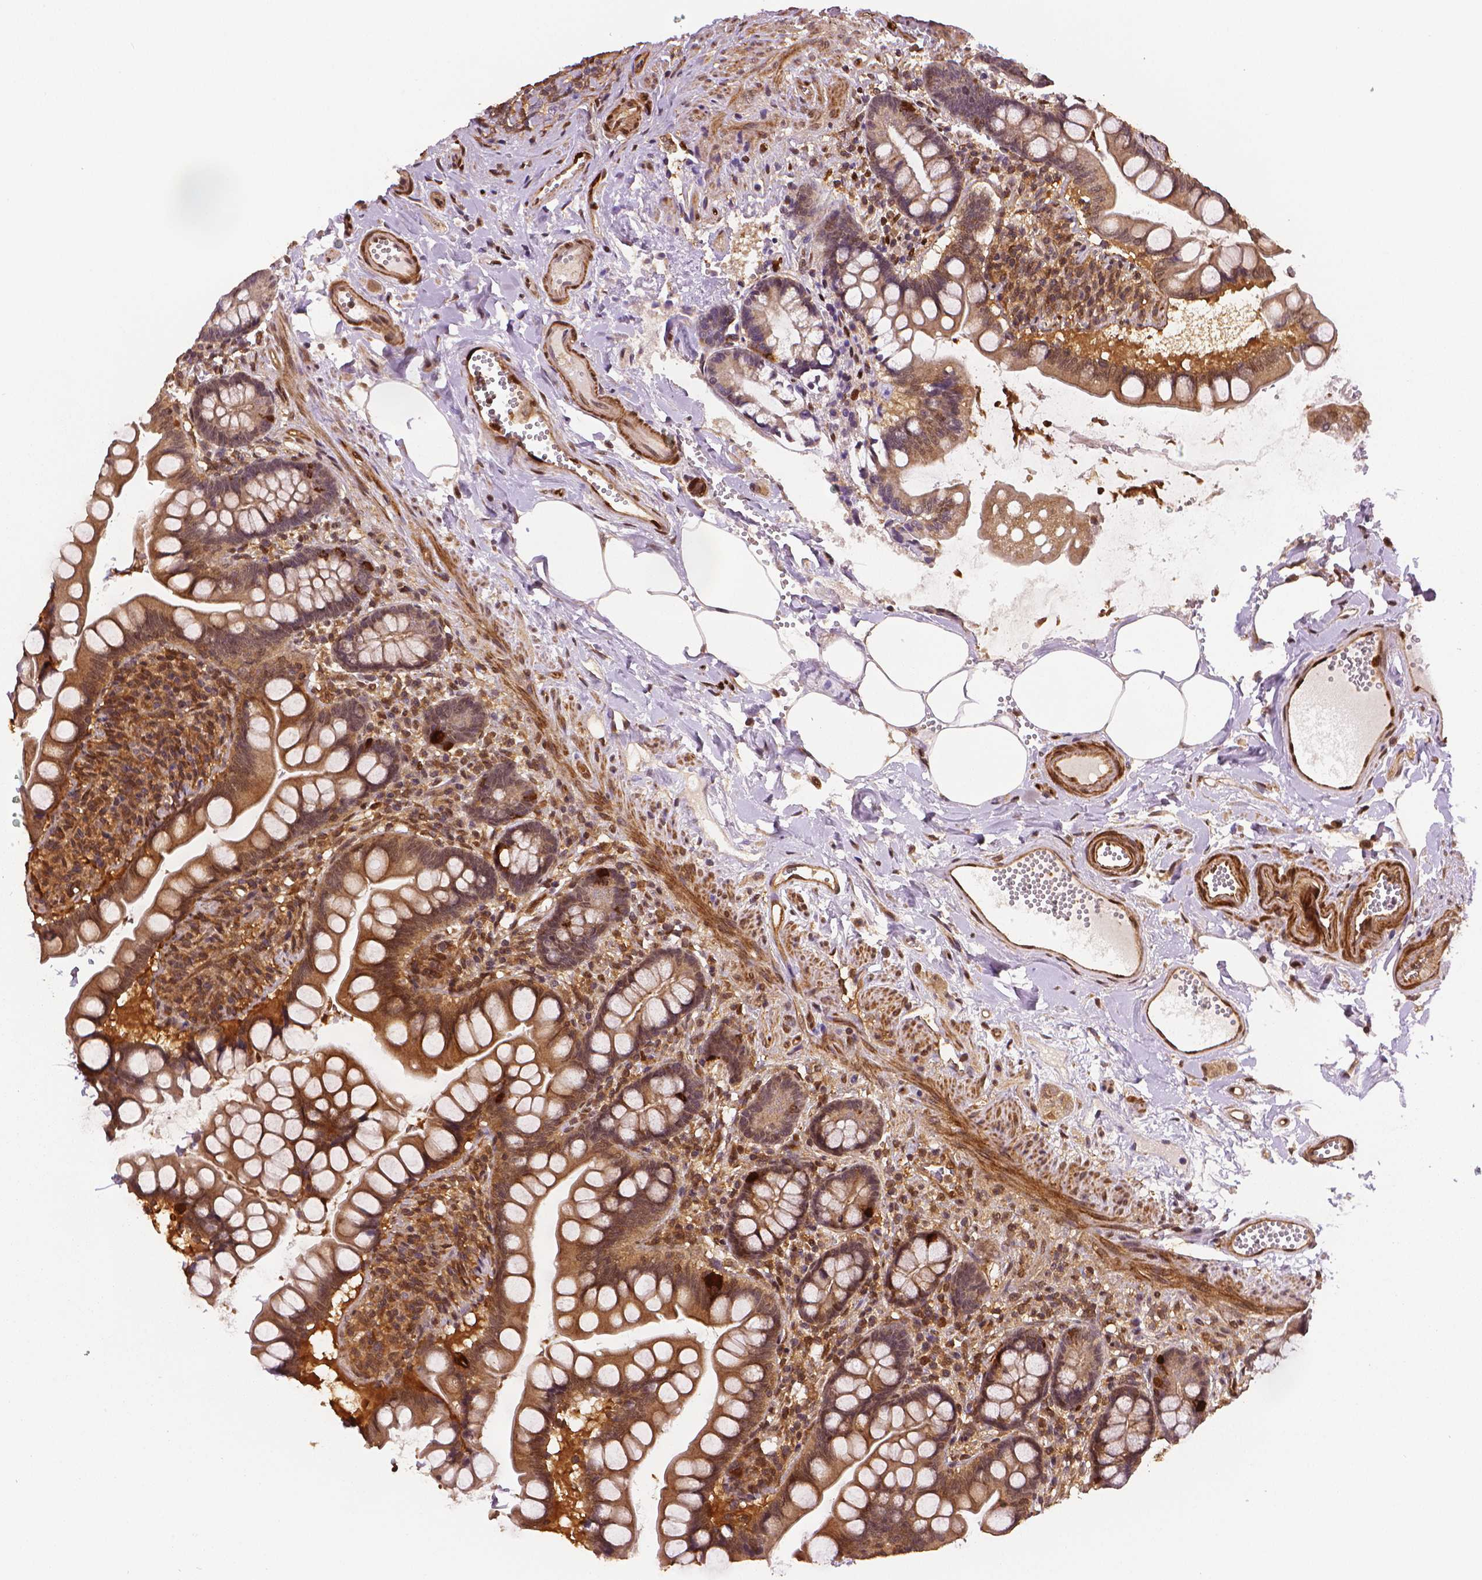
{"staining": {"intensity": "moderate", "quantity": "25%-75%", "location": "cytoplasmic/membranous"}, "tissue": "small intestine", "cell_type": "Glandular cells", "image_type": "normal", "snomed": [{"axis": "morphology", "description": "Normal tissue, NOS"}, {"axis": "topography", "description": "Small intestine"}], "caption": "A photomicrograph of small intestine stained for a protein exhibits moderate cytoplasmic/membranous brown staining in glandular cells. The staining was performed using DAB (3,3'-diaminobenzidine) to visualize the protein expression in brown, while the nuclei were stained in blue with hematoxylin (Magnification: 20x).", "gene": "STAT3", "patient": {"sex": "female", "age": 56}}